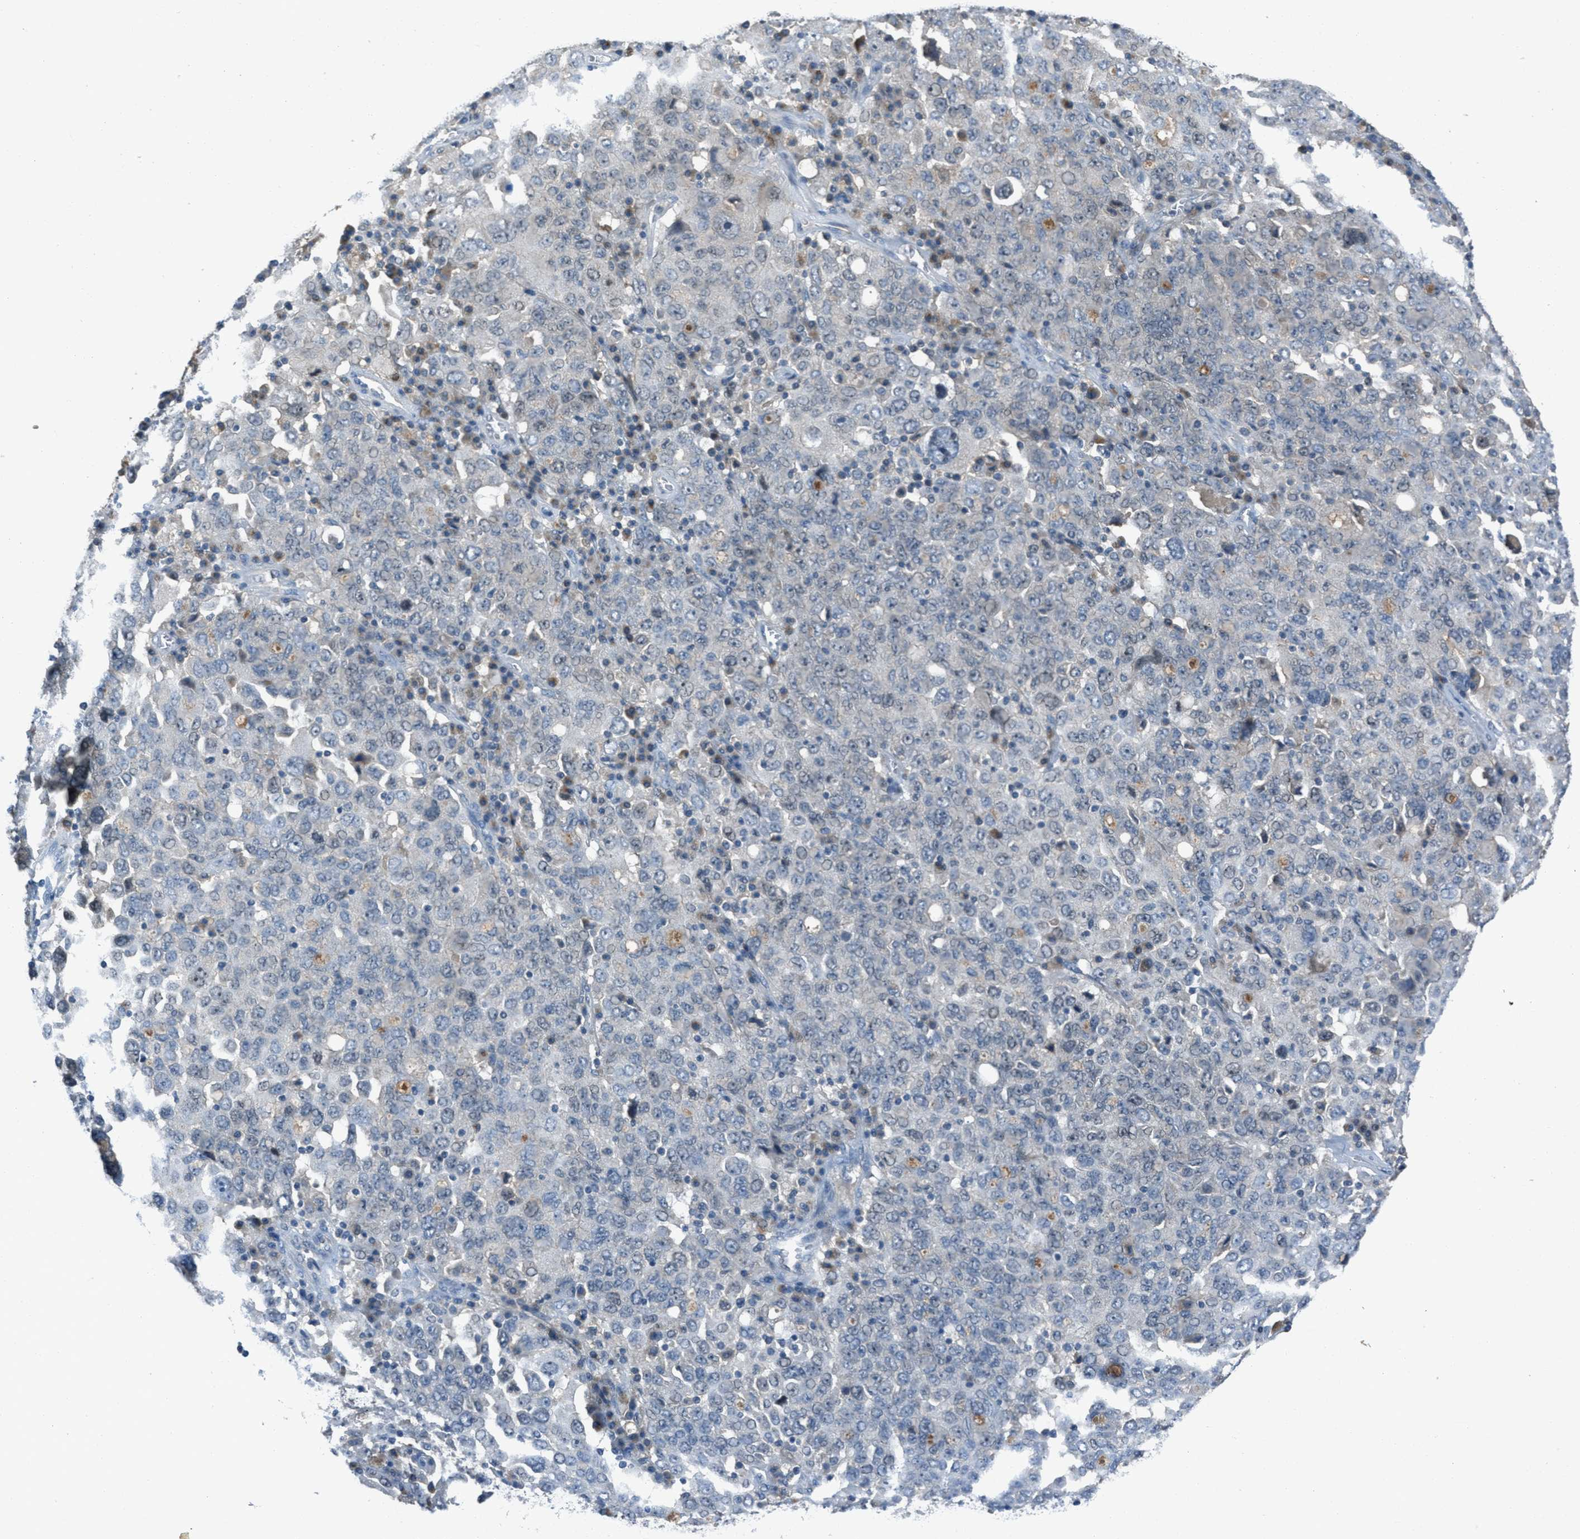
{"staining": {"intensity": "moderate", "quantity": "<25%", "location": "cytoplasmic/membranous"}, "tissue": "ovarian cancer", "cell_type": "Tumor cells", "image_type": "cancer", "snomed": [{"axis": "morphology", "description": "Carcinoma, endometroid"}, {"axis": "topography", "description": "Ovary"}], "caption": "Immunohistochemical staining of ovarian cancer shows moderate cytoplasmic/membranous protein expression in about <25% of tumor cells.", "gene": "MIS18A", "patient": {"sex": "female", "age": 62}}